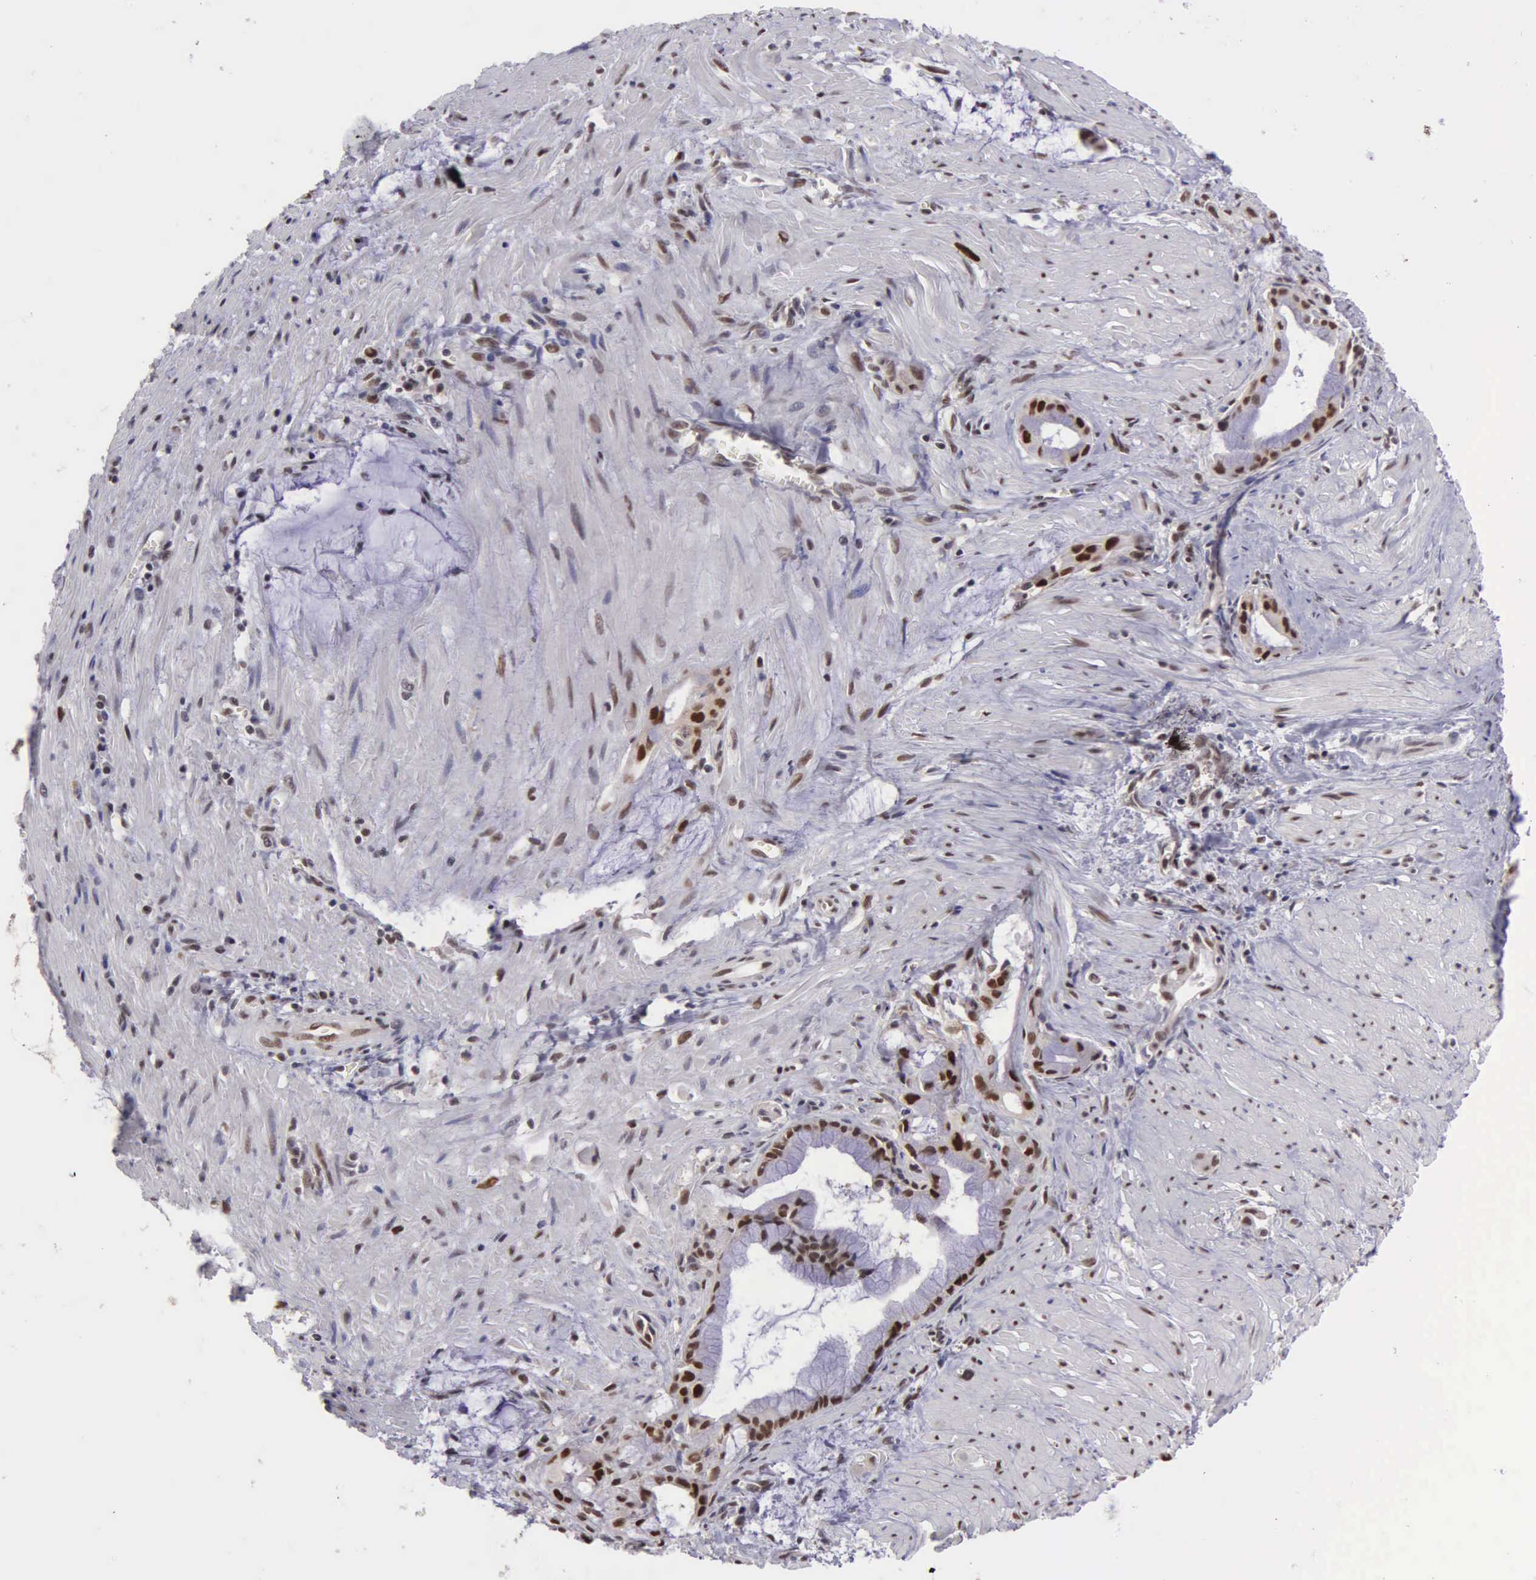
{"staining": {"intensity": "moderate", "quantity": "25%-75%", "location": "cytoplasmic/membranous,nuclear"}, "tissue": "pancreatic cancer", "cell_type": "Tumor cells", "image_type": "cancer", "snomed": [{"axis": "morphology", "description": "Adenocarcinoma, NOS"}, {"axis": "topography", "description": "Pancreas"}], "caption": "Human pancreatic cancer (adenocarcinoma) stained for a protein (brown) demonstrates moderate cytoplasmic/membranous and nuclear positive positivity in about 25%-75% of tumor cells.", "gene": "UBR7", "patient": {"sex": "male", "age": 59}}